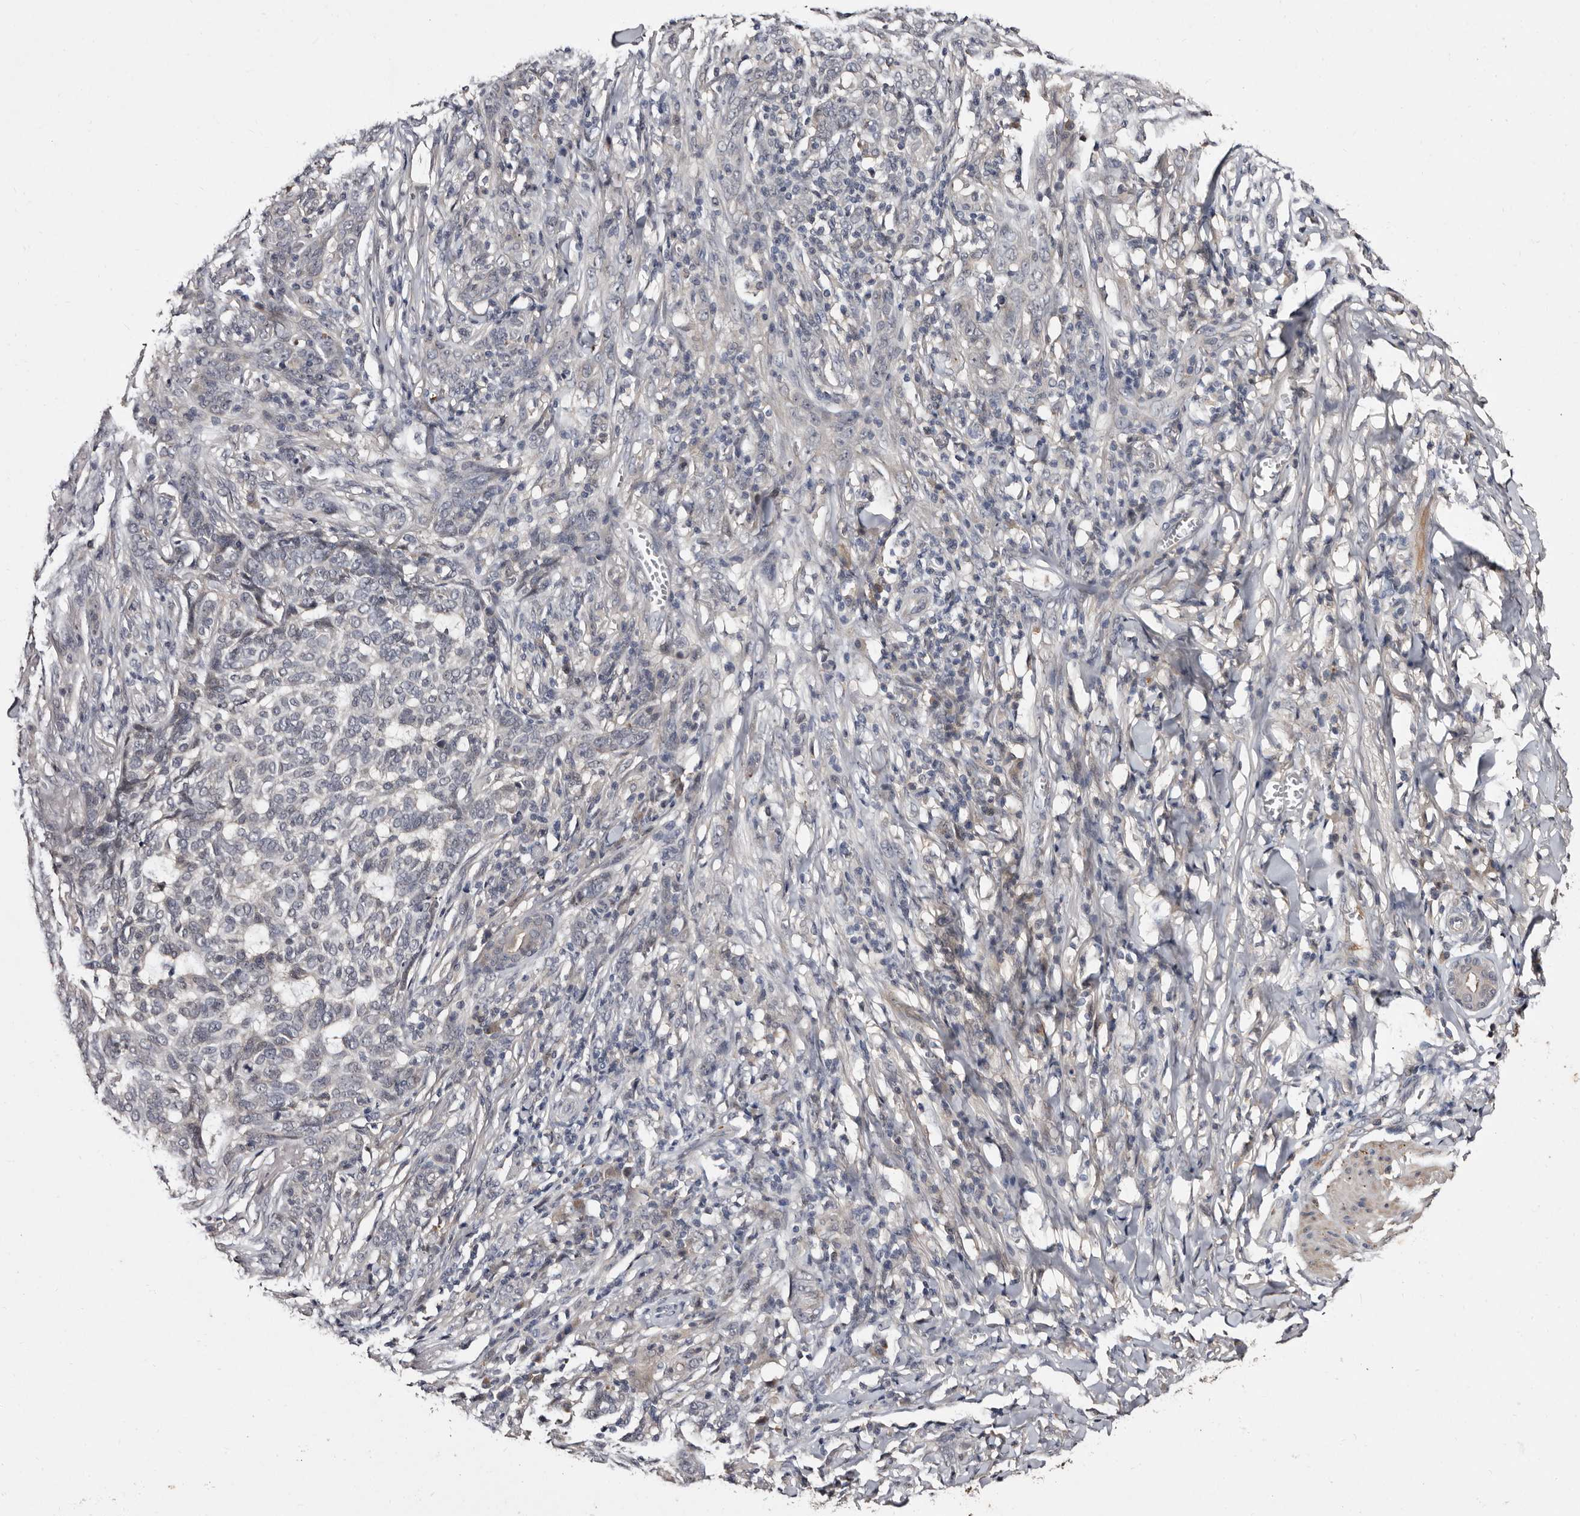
{"staining": {"intensity": "negative", "quantity": "none", "location": "none"}, "tissue": "skin cancer", "cell_type": "Tumor cells", "image_type": "cancer", "snomed": [{"axis": "morphology", "description": "Basal cell carcinoma"}, {"axis": "topography", "description": "Skin"}], "caption": "Protein analysis of skin basal cell carcinoma reveals no significant positivity in tumor cells.", "gene": "LANCL2", "patient": {"sex": "male", "age": 85}}